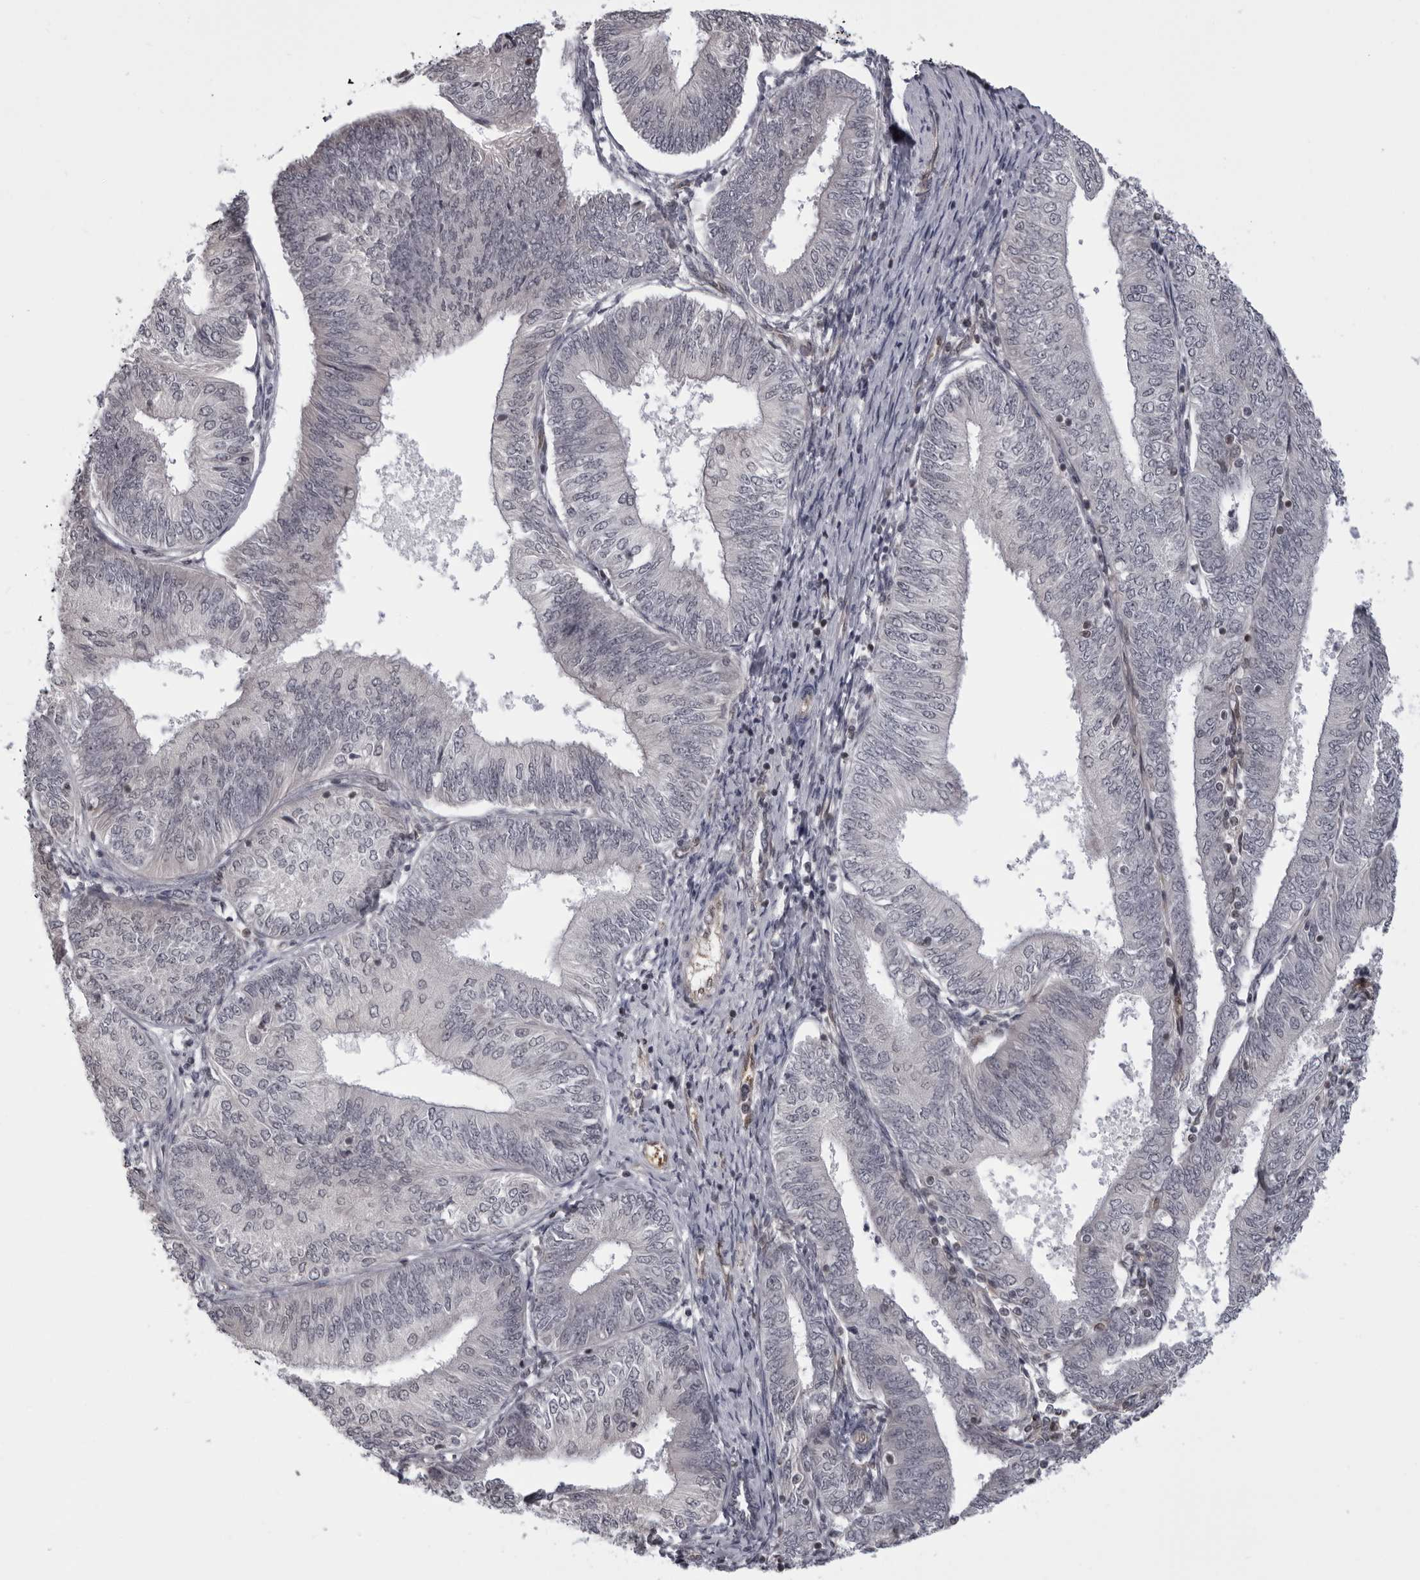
{"staining": {"intensity": "negative", "quantity": "none", "location": "none"}, "tissue": "endometrial cancer", "cell_type": "Tumor cells", "image_type": "cancer", "snomed": [{"axis": "morphology", "description": "Adenocarcinoma, NOS"}, {"axis": "topography", "description": "Endometrium"}], "caption": "Human endometrial cancer stained for a protein using IHC demonstrates no expression in tumor cells.", "gene": "MAPK12", "patient": {"sex": "female", "age": 58}}